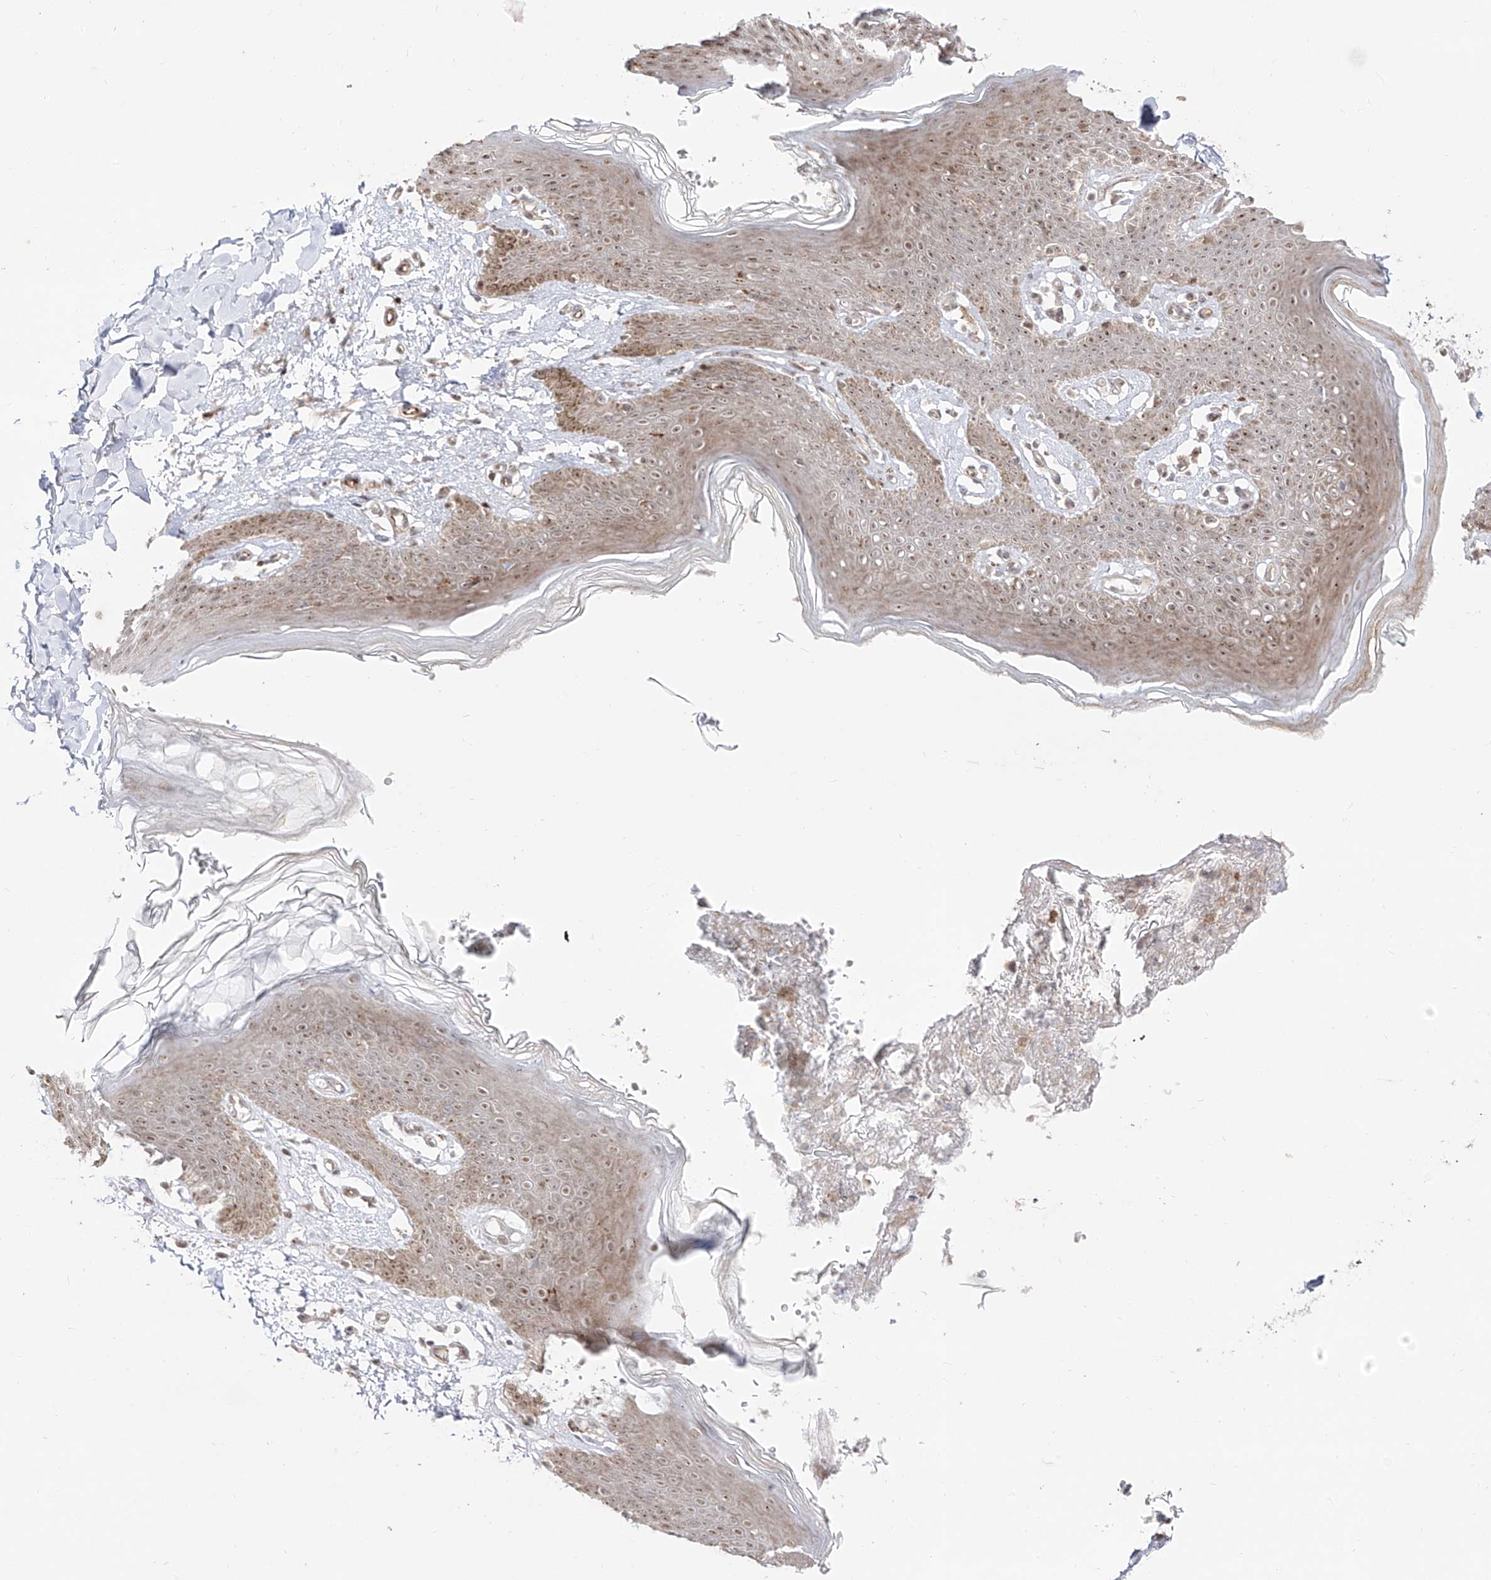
{"staining": {"intensity": "moderate", "quantity": "25%-75%", "location": "cytoplasmic/membranous,nuclear"}, "tissue": "skin", "cell_type": "Epidermal cells", "image_type": "normal", "snomed": [{"axis": "morphology", "description": "Normal tissue, NOS"}, {"axis": "topography", "description": "Vulva"}], "caption": "Immunohistochemical staining of normal human skin shows 25%-75% levels of moderate cytoplasmic/membranous,nuclear protein expression in approximately 25%-75% of epidermal cells. Nuclei are stained in blue.", "gene": "ZNF180", "patient": {"sex": "female", "age": 66}}